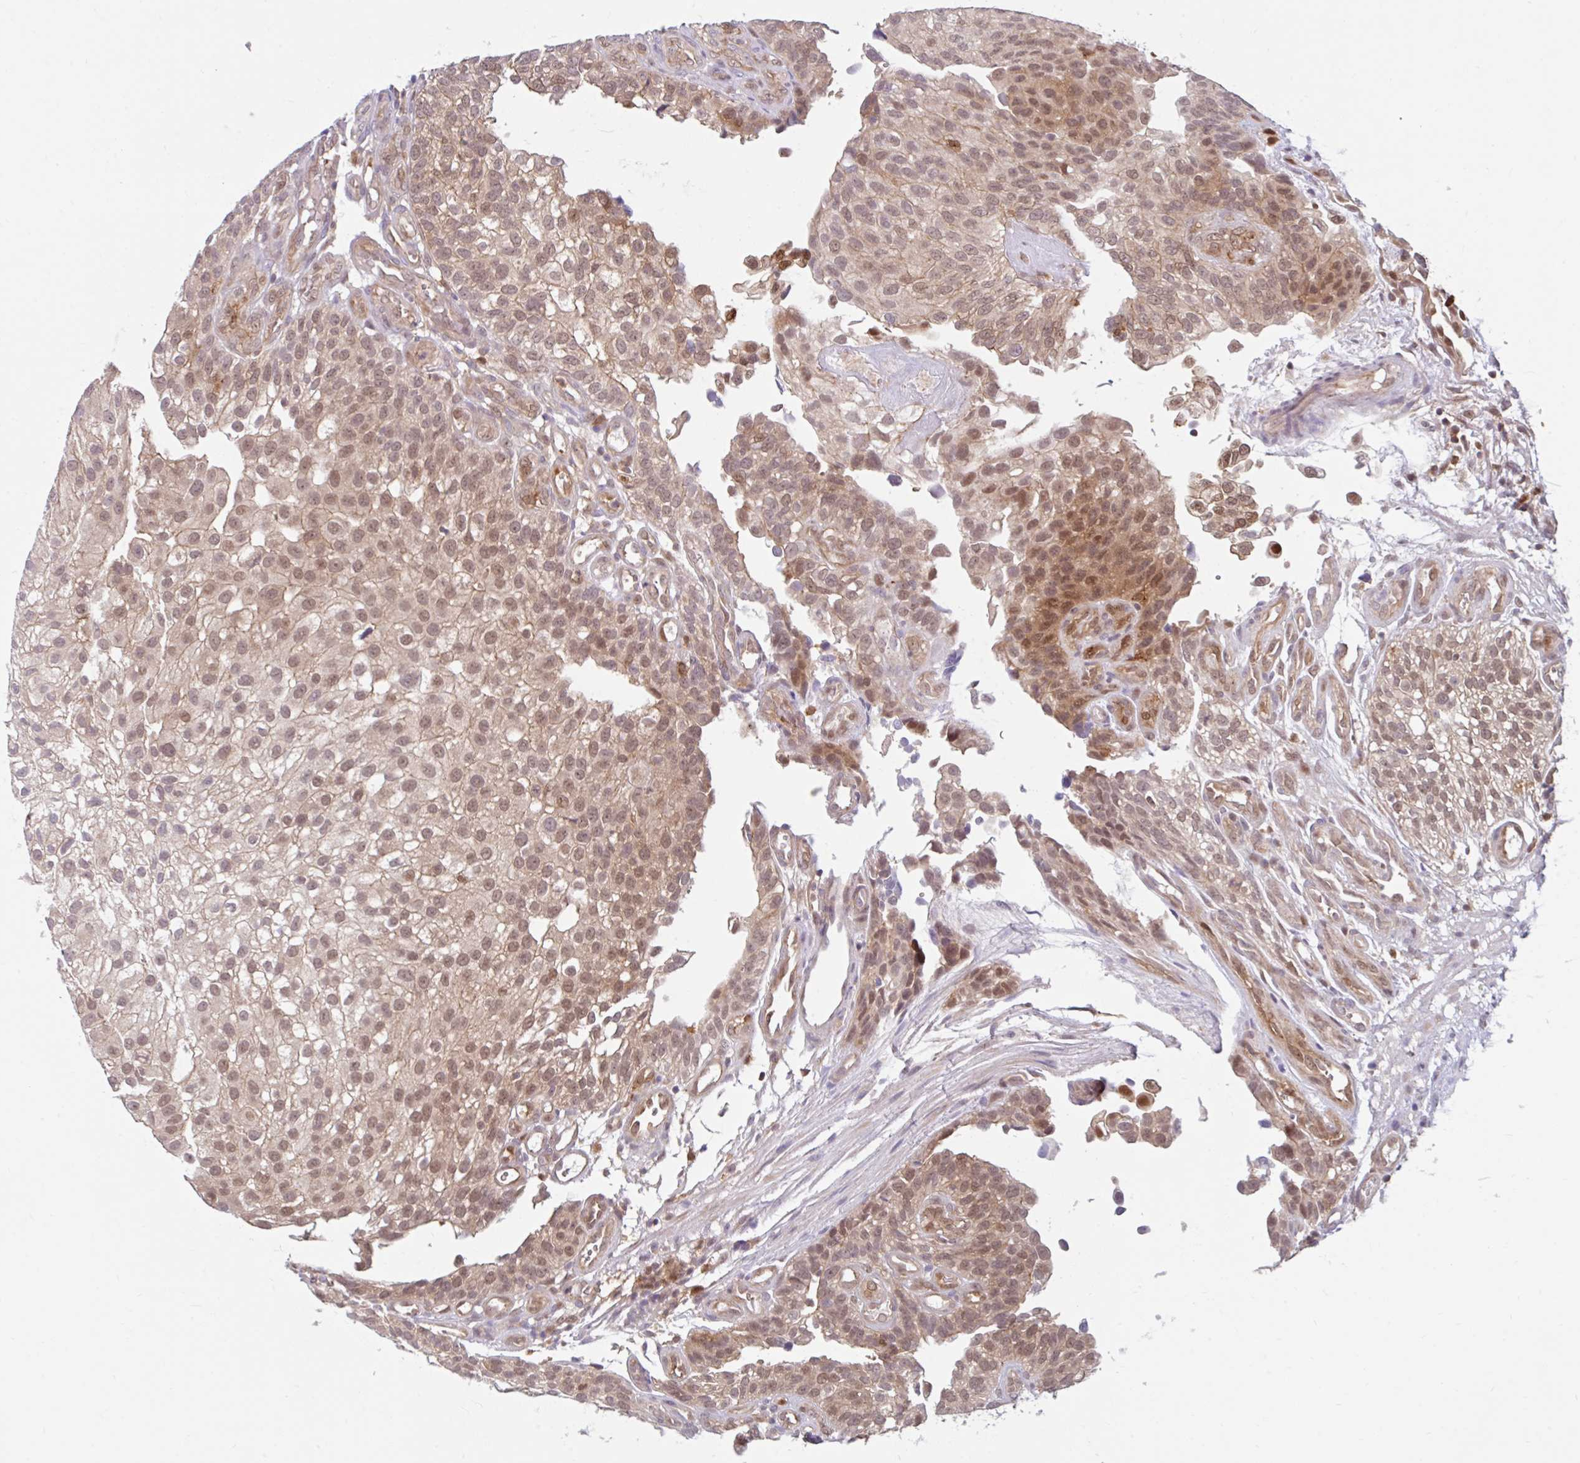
{"staining": {"intensity": "moderate", "quantity": ">75%", "location": "nuclear"}, "tissue": "urothelial cancer", "cell_type": "Tumor cells", "image_type": "cancer", "snomed": [{"axis": "morphology", "description": "Urothelial carcinoma, NOS"}, {"axis": "topography", "description": "Urinary bladder"}], "caption": "DAB (3,3'-diaminobenzidine) immunohistochemical staining of transitional cell carcinoma reveals moderate nuclear protein staining in approximately >75% of tumor cells. (DAB = brown stain, brightfield microscopy at high magnification).", "gene": "HMBS", "patient": {"sex": "male", "age": 87}}